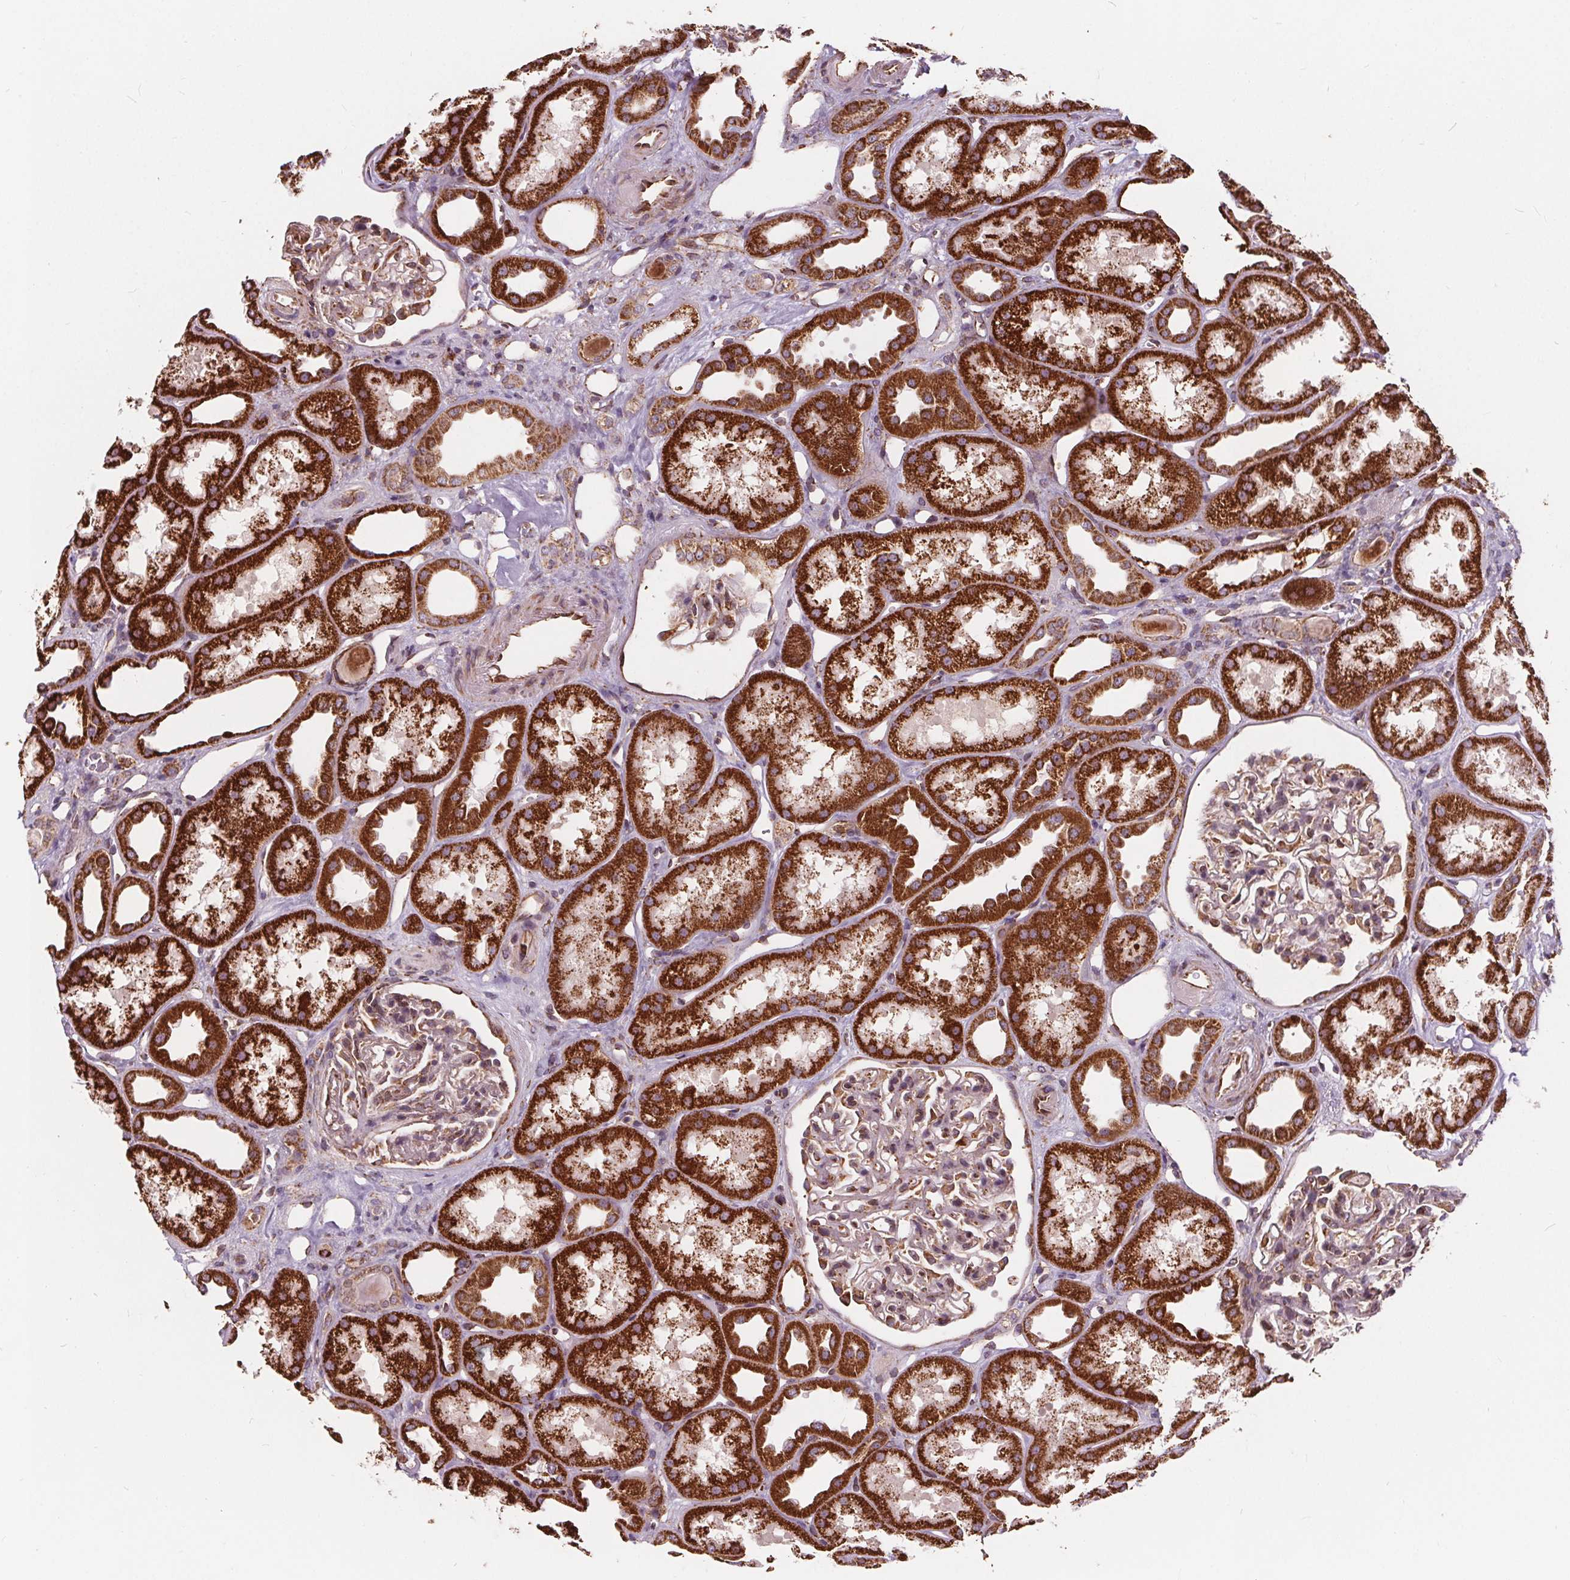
{"staining": {"intensity": "moderate", "quantity": "<25%", "location": "cytoplasmic/membranous"}, "tissue": "kidney", "cell_type": "Cells in glomeruli", "image_type": "normal", "snomed": [{"axis": "morphology", "description": "Normal tissue, NOS"}, {"axis": "topography", "description": "Kidney"}], "caption": "DAB (3,3'-diaminobenzidine) immunohistochemical staining of unremarkable kidney demonstrates moderate cytoplasmic/membranous protein positivity in about <25% of cells in glomeruli.", "gene": "PLSCR3", "patient": {"sex": "male", "age": 61}}